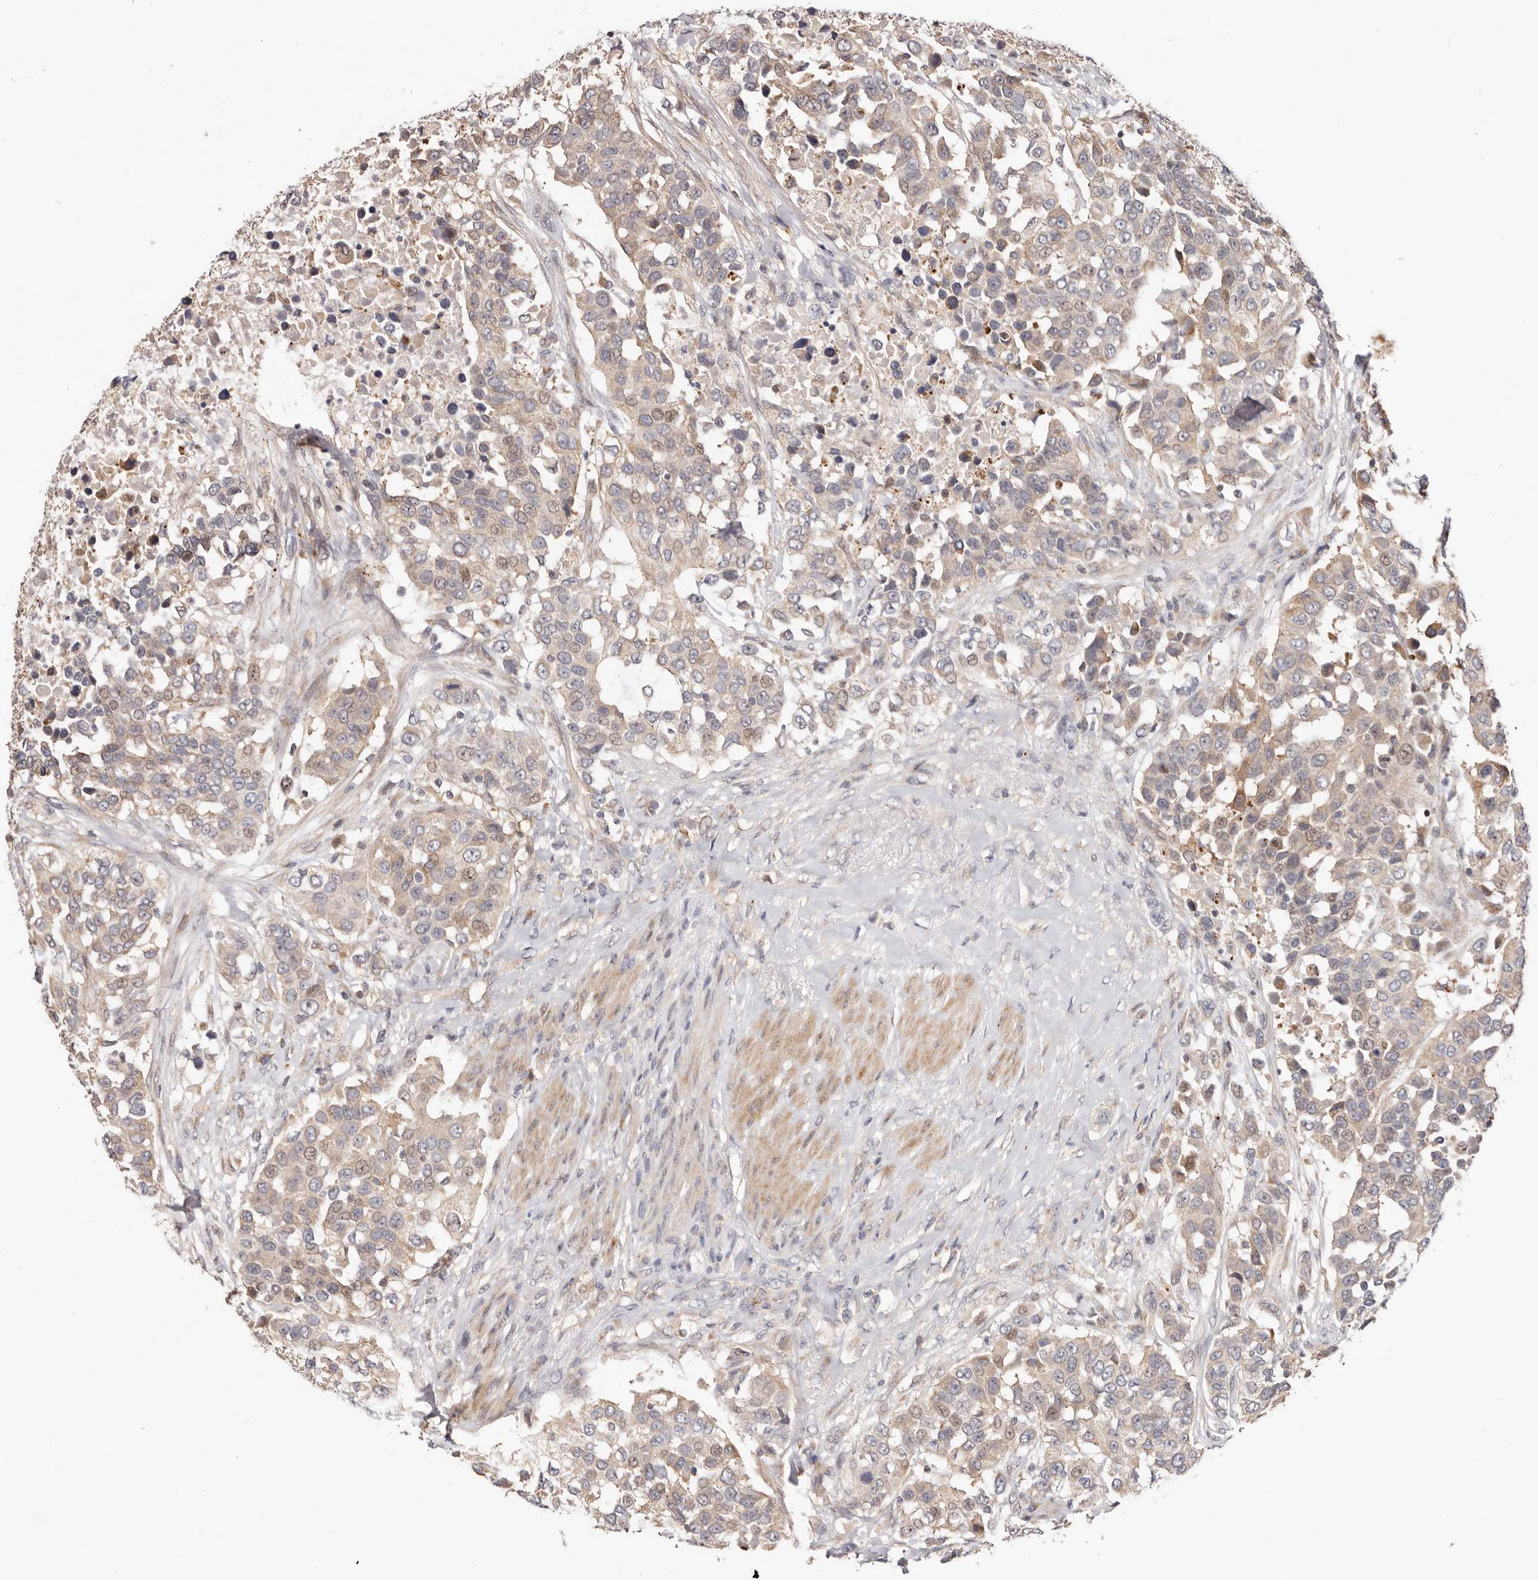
{"staining": {"intensity": "weak", "quantity": "<25%", "location": "cytoplasmic/membranous"}, "tissue": "urothelial cancer", "cell_type": "Tumor cells", "image_type": "cancer", "snomed": [{"axis": "morphology", "description": "Urothelial carcinoma, High grade"}, {"axis": "topography", "description": "Urinary bladder"}], "caption": "Urothelial carcinoma (high-grade) was stained to show a protein in brown. There is no significant expression in tumor cells. (Brightfield microscopy of DAB (3,3'-diaminobenzidine) immunohistochemistry at high magnification).", "gene": "USP33", "patient": {"sex": "female", "age": 80}}